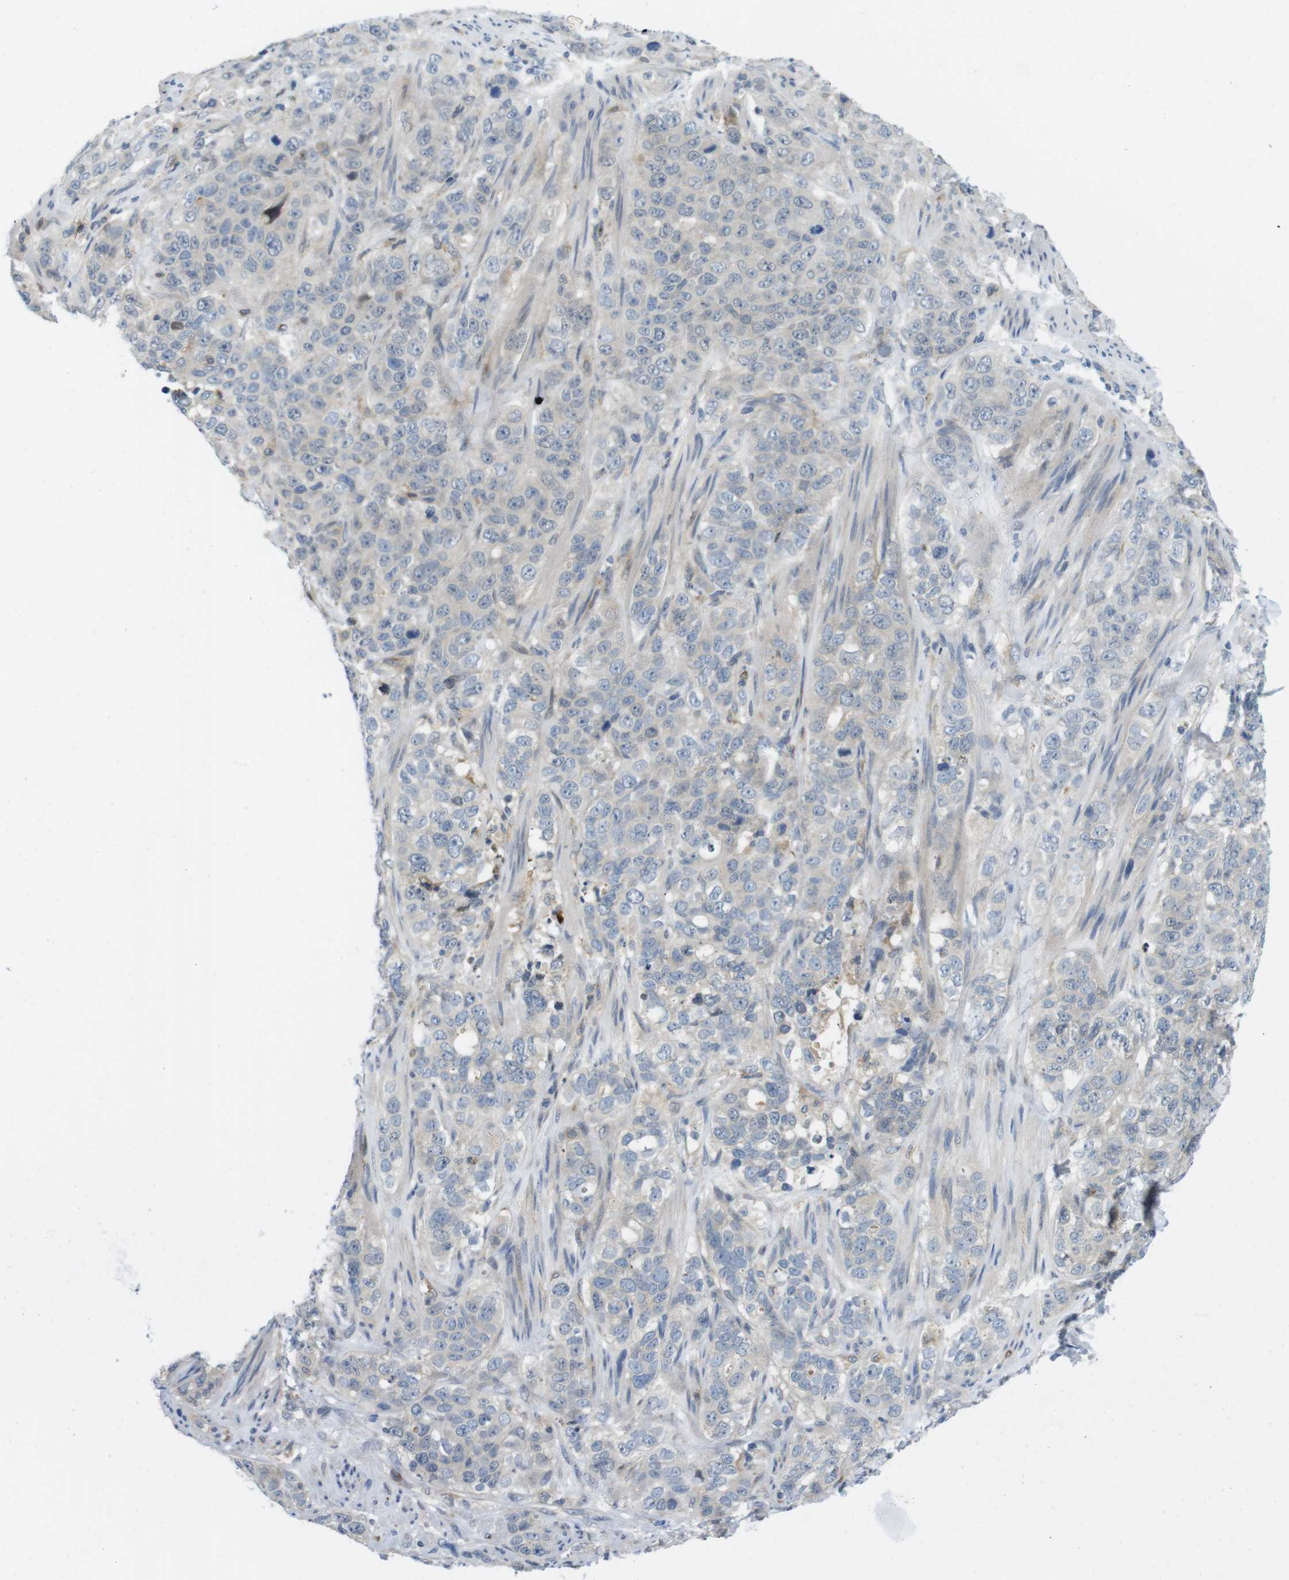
{"staining": {"intensity": "negative", "quantity": "none", "location": "none"}, "tissue": "stomach cancer", "cell_type": "Tumor cells", "image_type": "cancer", "snomed": [{"axis": "morphology", "description": "Adenocarcinoma, NOS"}, {"axis": "topography", "description": "Stomach"}], "caption": "This is a image of IHC staining of stomach cancer (adenocarcinoma), which shows no expression in tumor cells. The staining was performed using DAB to visualize the protein expression in brown, while the nuclei were stained in blue with hematoxylin (Magnification: 20x).", "gene": "CASP2", "patient": {"sex": "male", "age": 48}}